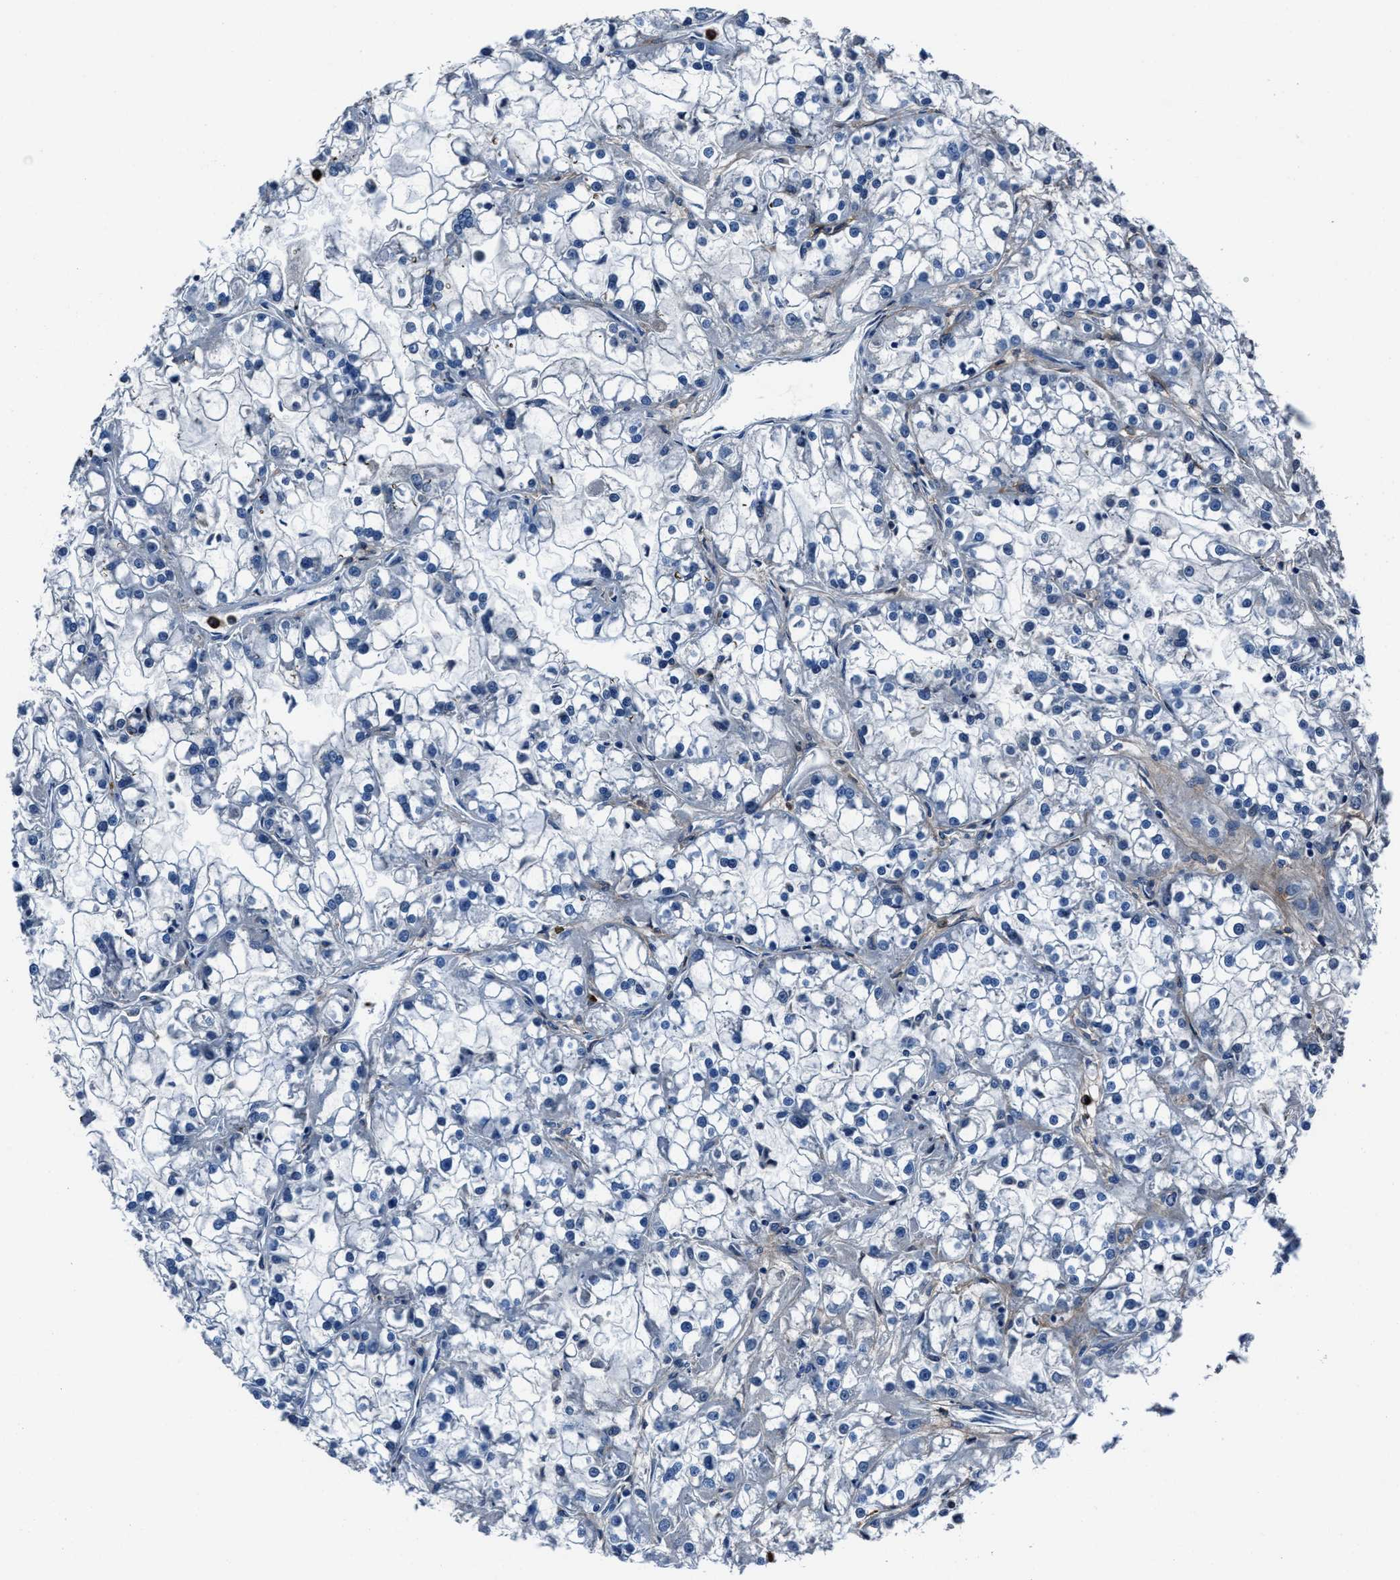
{"staining": {"intensity": "negative", "quantity": "none", "location": "none"}, "tissue": "renal cancer", "cell_type": "Tumor cells", "image_type": "cancer", "snomed": [{"axis": "morphology", "description": "Adenocarcinoma, NOS"}, {"axis": "topography", "description": "Kidney"}], "caption": "Tumor cells show no significant protein expression in adenocarcinoma (renal).", "gene": "FGL2", "patient": {"sex": "female", "age": 52}}